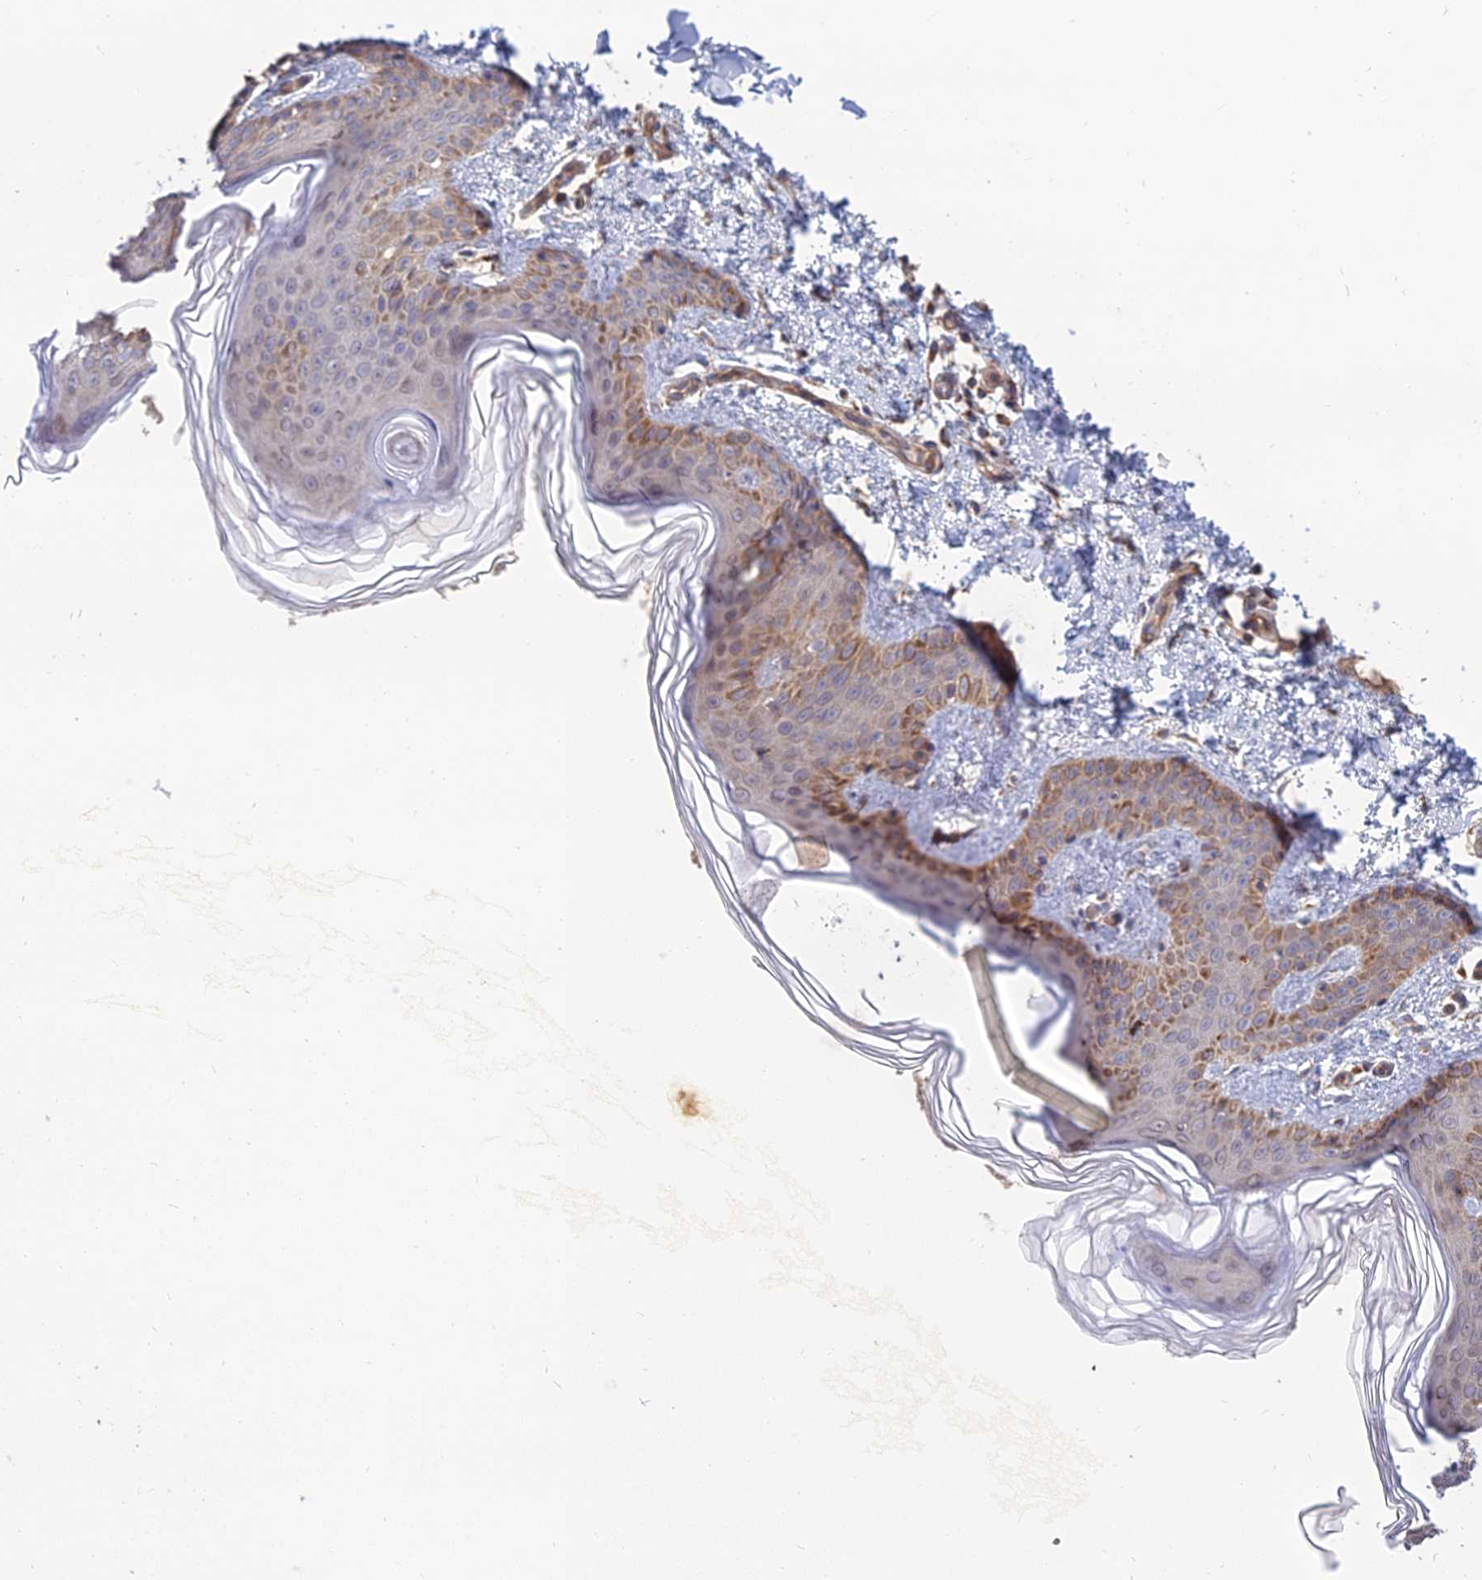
{"staining": {"intensity": "moderate", "quantity": ">75%", "location": "cytoplasmic/membranous"}, "tissue": "skin", "cell_type": "Fibroblasts", "image_type": "normal", "snomed": [{"axis": "morphology", "description": "Normal tissue, NOS"}, {"axis": "morphology", "description": "Neoplasm, benign, NOS"}, {"axis": "topography", "description": "Skin"}, {"axis": "topography", "description": "Soft tissue"}], "caption": "Immunohistochemistry (IHC) photomicrograph of unremarkable skin stained for a protein (brown), which exhibits medium levels of moderate cytoplasmic/membranous staining in approximately >75% of fibroblasts.", "gene": "RIC8B", "patient": {"sex": "male", "age": 26}}